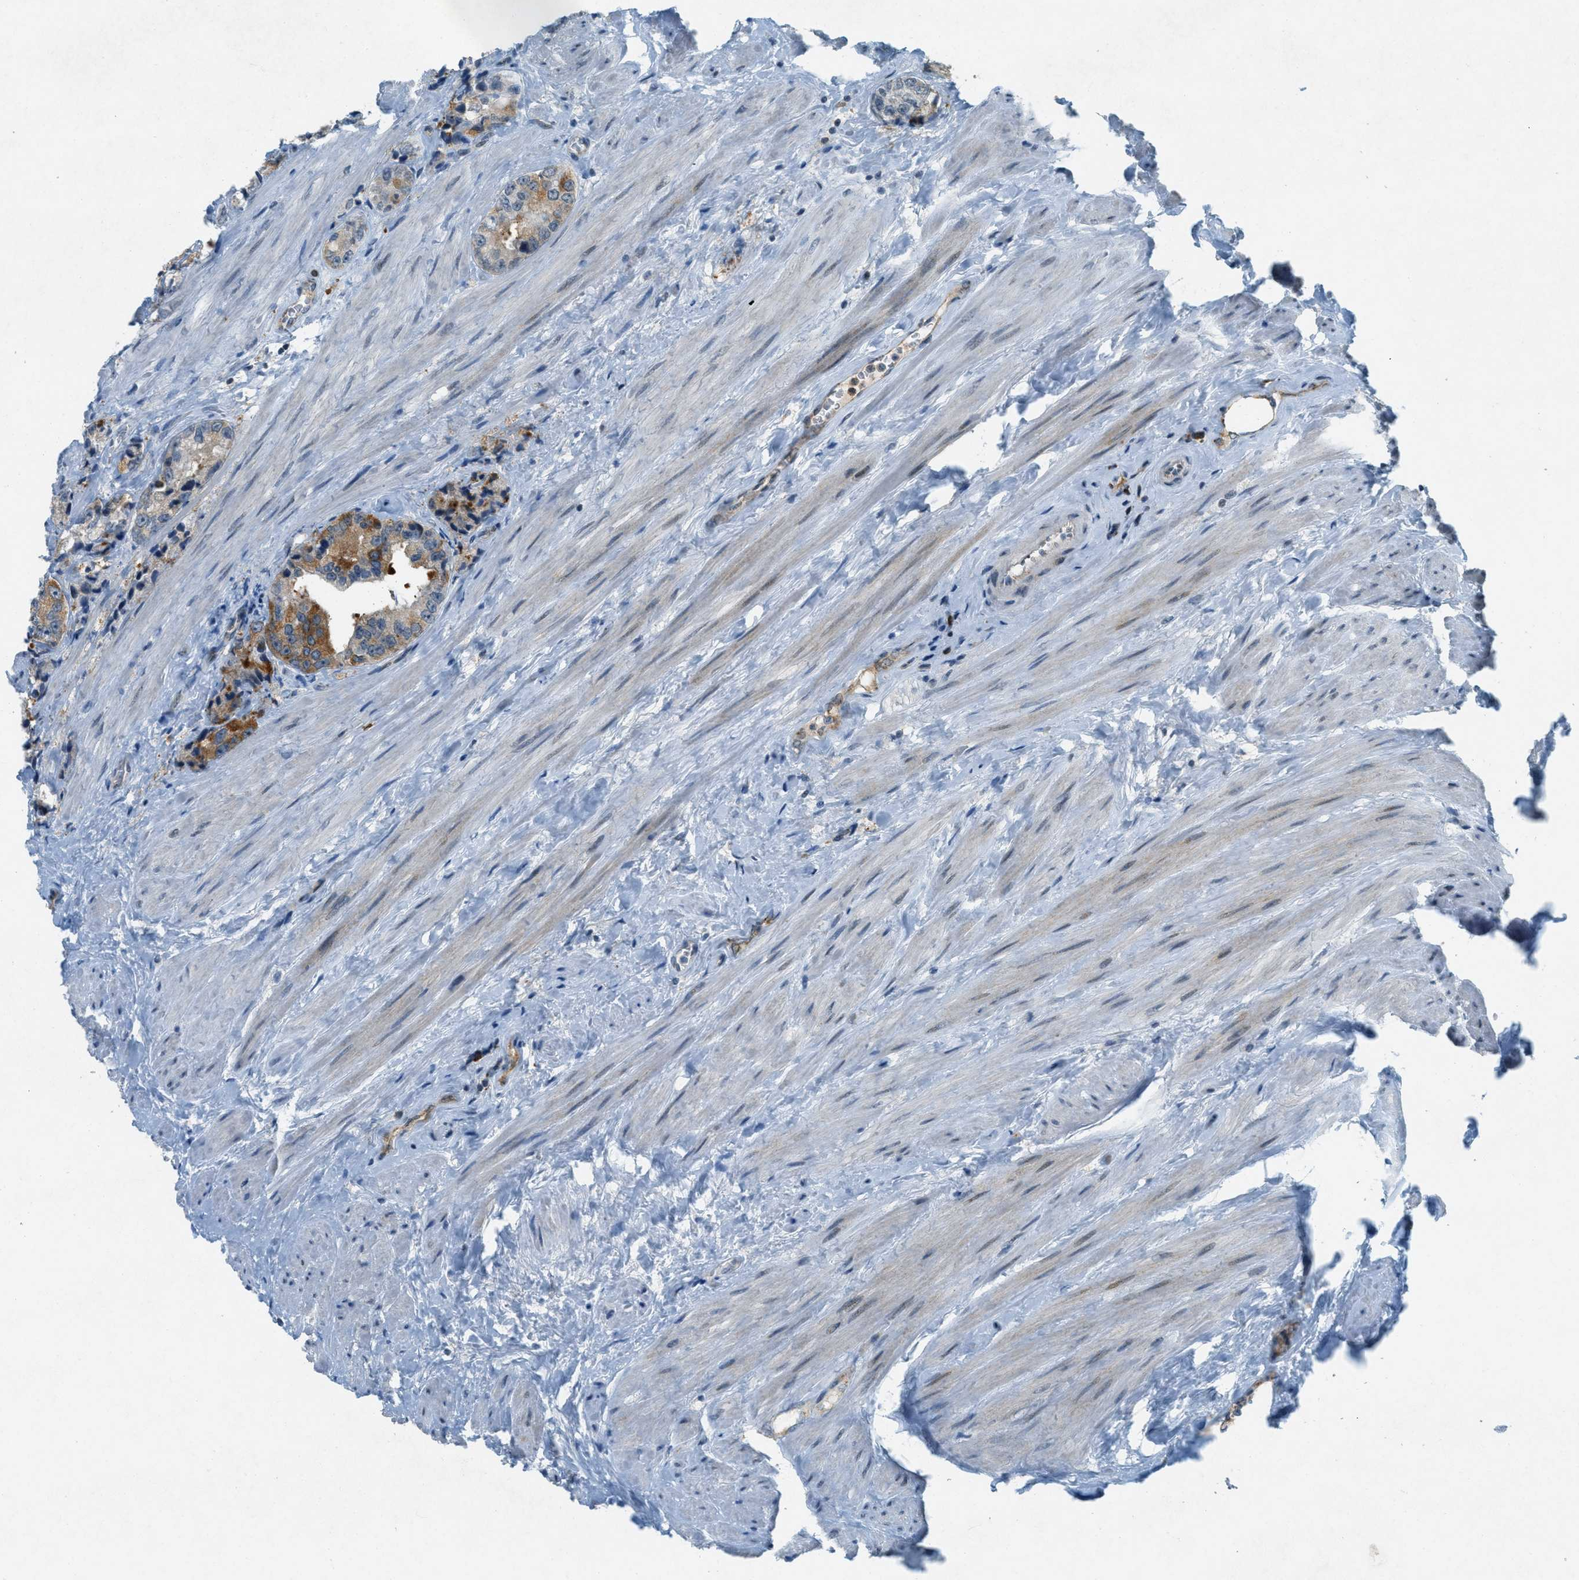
{"staining": {"intensity": "moderate", "quantity": "25%-75%", "location": "cytoplasmic/membranous"}, "tissue": "prostate cancer", "cell_type": "Tumor cells", "image_type": "cancer", "snomed": [{"axis": "morphology", "description": "Adenocarcinoma, High grade"}, {"axis": "topography", "description": "Prostate"}], "caption": "This photomicrograph exhibits immunohistochemistry staining of prostate cancer (adenocarcinoma (high-grade)), with medium moderate cytoplasmic/membranous positivity in approximately 25%-75% of tumor cells.", "gene": "FYN", "patient": {"sex": "male", "age": 61}}